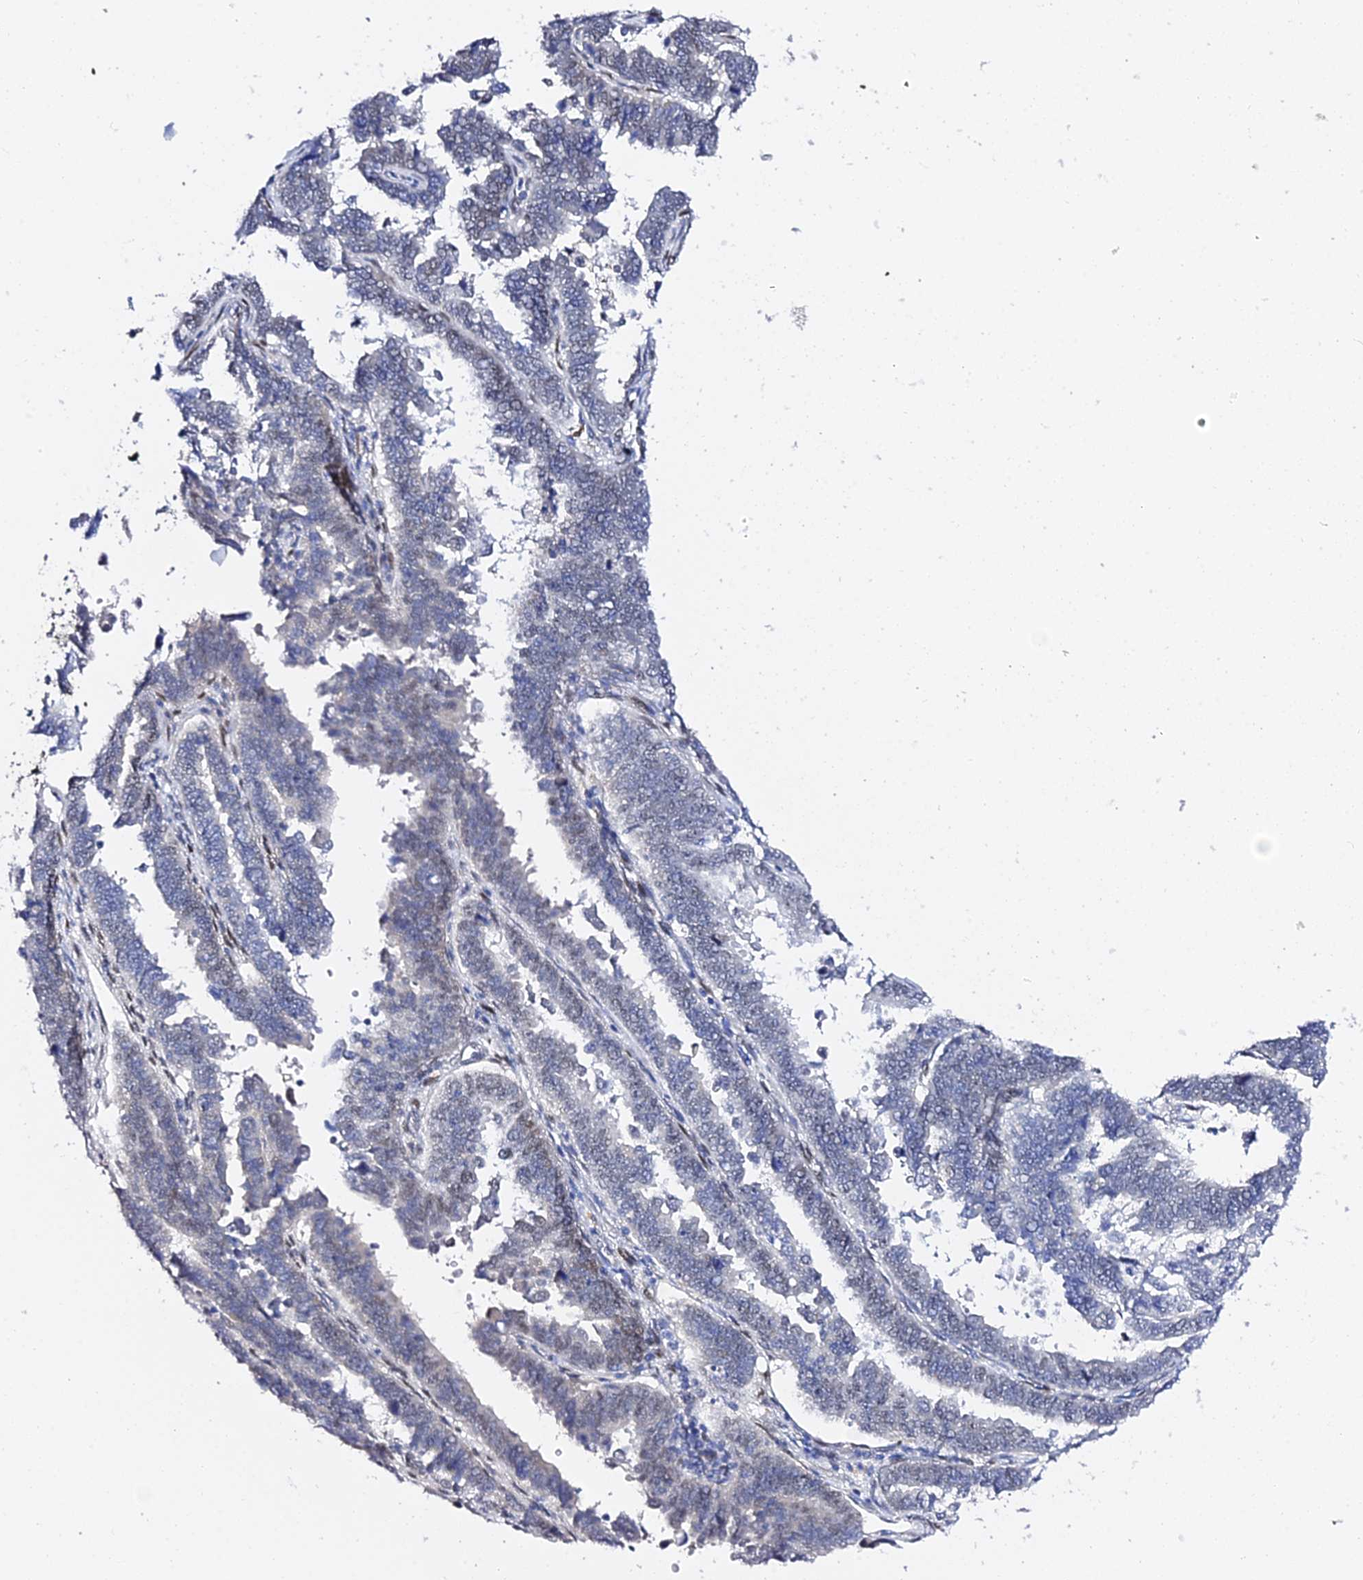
{"staining": {"intensity": "weak", "quantity": "<25%", "location": "nuclear"}, "tissue": "endometrial cancer", "cell_type": "Tumor cells", "image_type": "cancer", "snomed": [{"axis": "morphology", "description": "Adenocarcinoma, NOS"}, {"axis": "topography", "description": "Endometrium"}], "caption": "High power microscopy micrograph of an immunohistochemistry (IHC) histopathology image of endometrial cancer (adenocarcinoma), revealing no significant staining in tumor cells.", "gene": "POFUT2", "patient": {"sex": "female", "age": 75}}